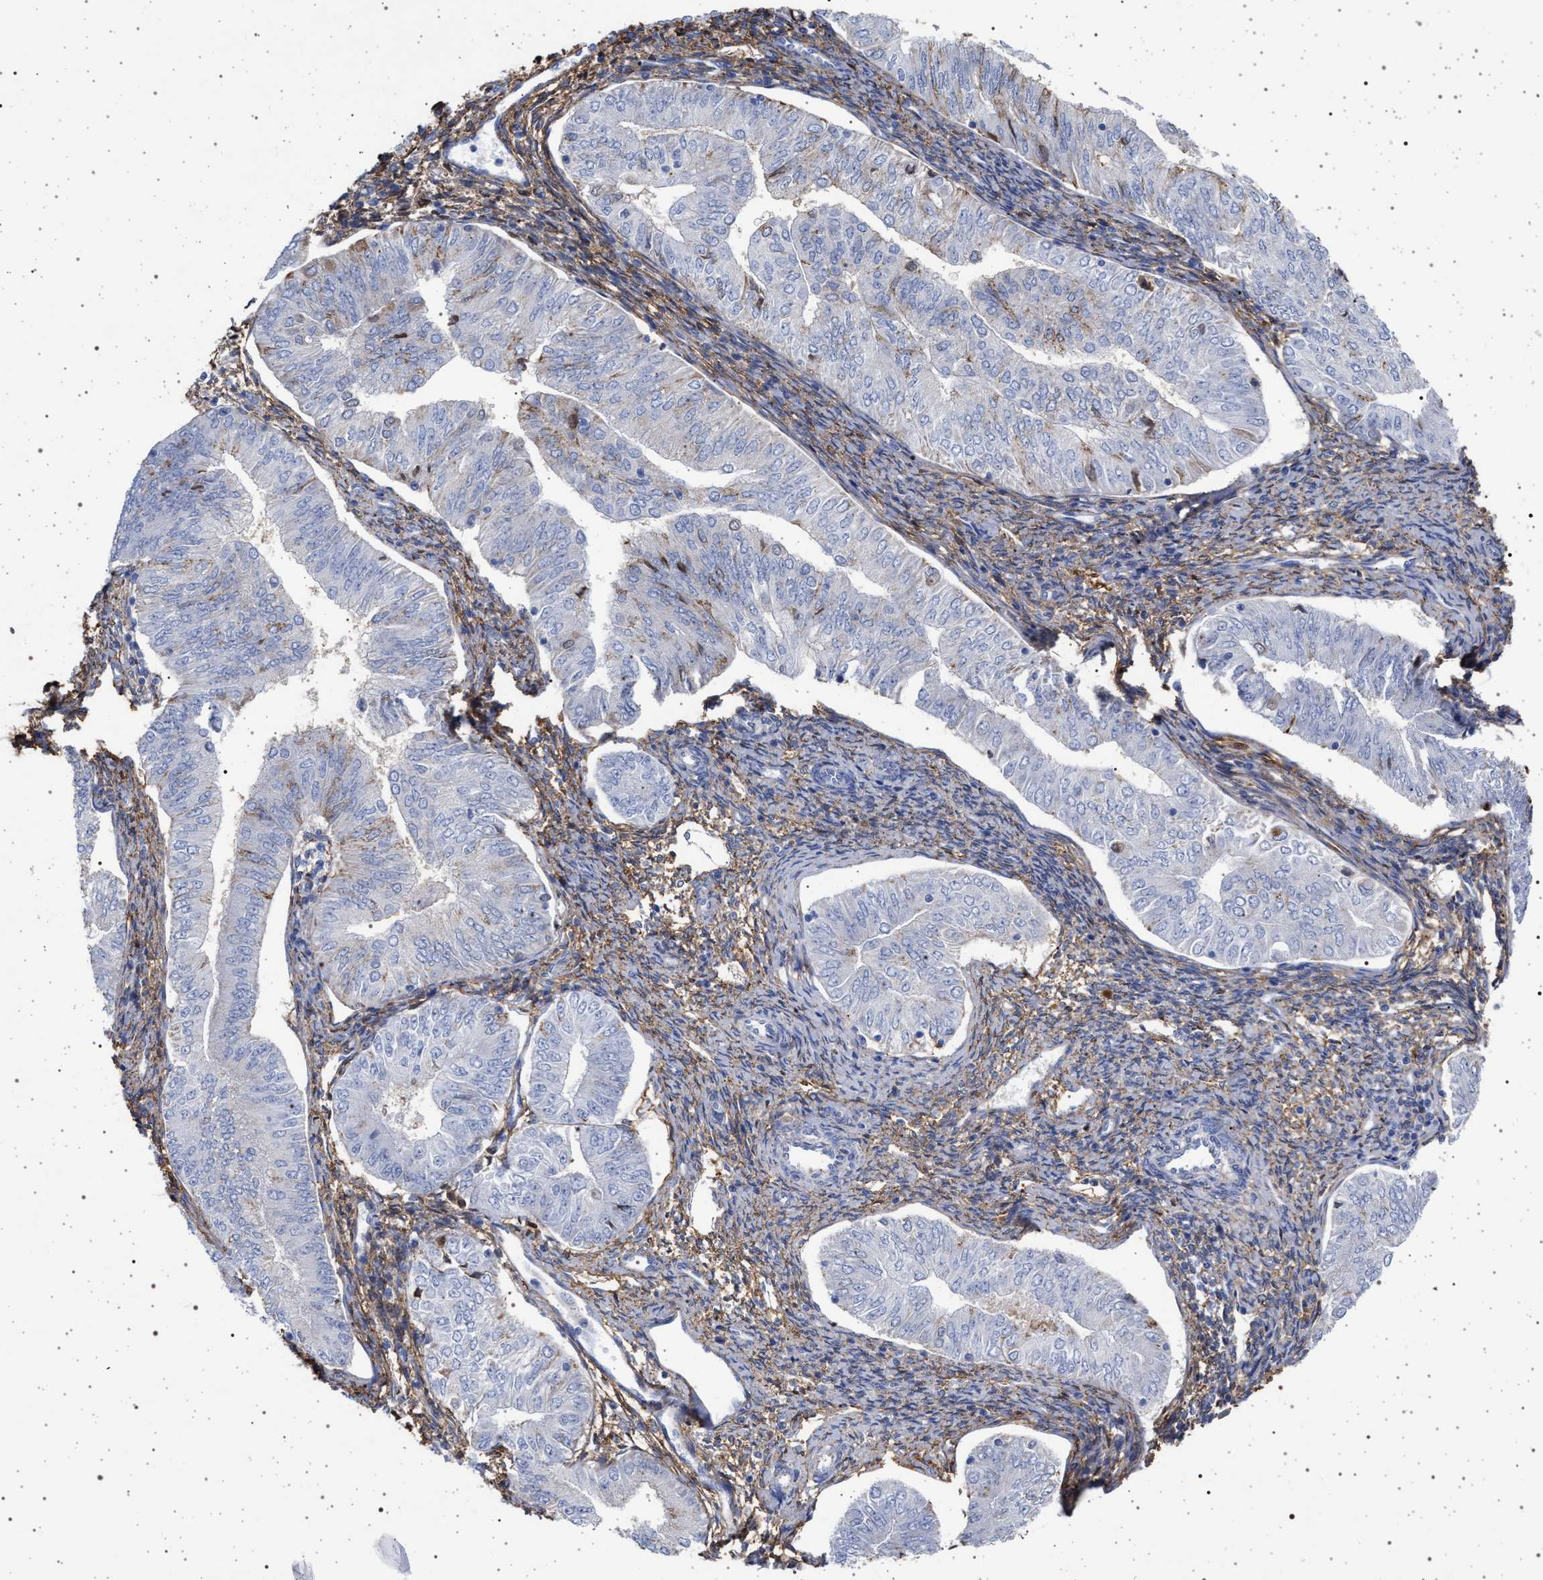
{"staining": {"intensity": "negative", "quantity": "none", "location": "none"}, "tissue": "endometrial cancer", "cell_type": "Tumor cells", "image_type": "cancer", "snomed": [{"axis": "morphology", "description": "Normal tissue, NOS"}, {"axis": "morphology", "description": "Adenocarcinoma, NOS"}, {"axis": "topography", "description": "Endometrium"}], "caption": "A micrograph of endometrial adenocarcinoma stained for a protein reveals no brown staining in tumor cells.", "gene": "PLG", "patient": {"sex": "female", "age": 53}}